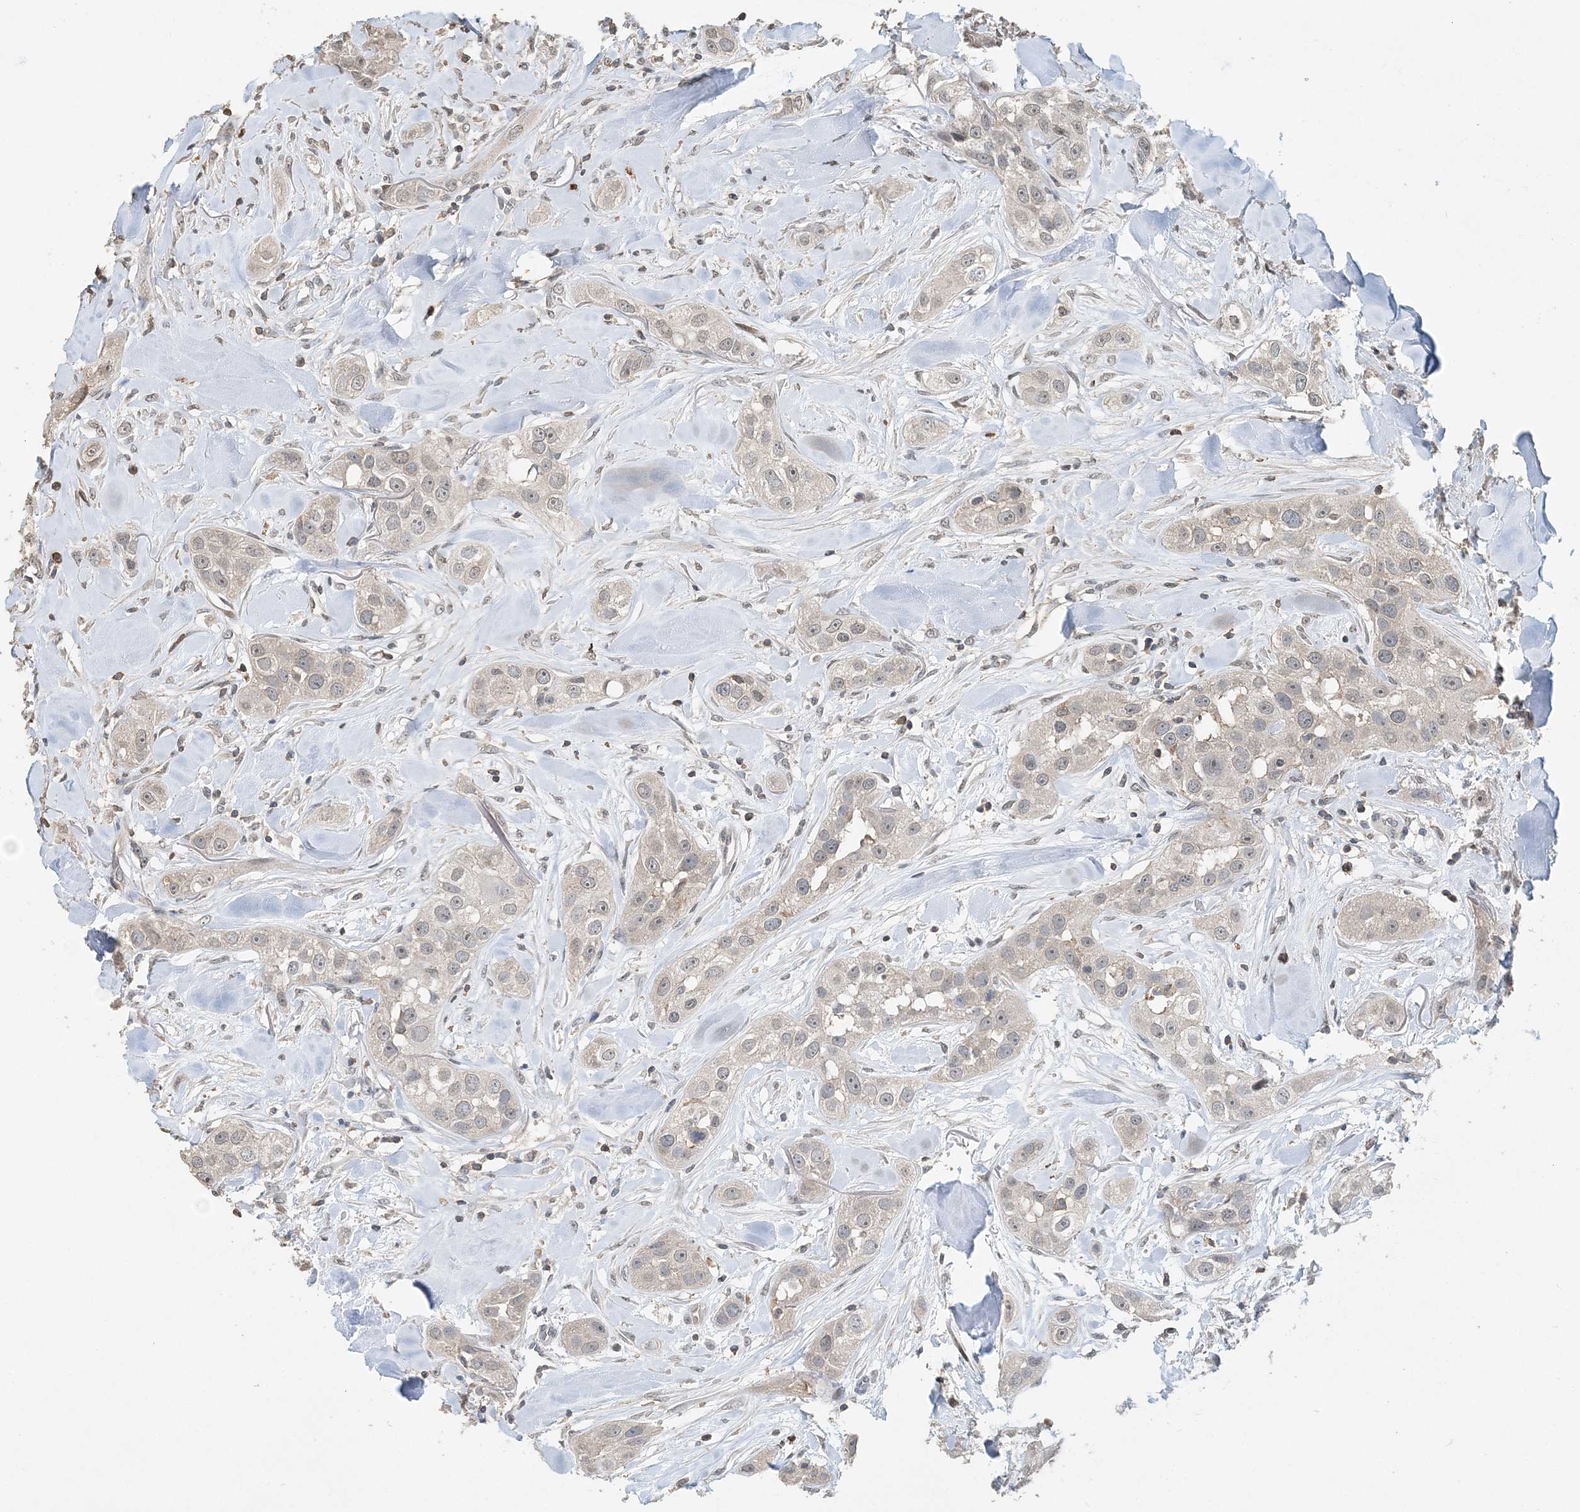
{"staining": {"intensity": "negative", "quantity": "none", "location": "none"}, "tissue": "head and neck cancer", "cell_type": "Tumor cells", "image_type": "cancer", "snomed": [{"axis": "morphology", "description": "Normal tissue, NOS"}, {"axis": "morphology", "description": "Squamous cell carcinoma, NOS"}, {"axis": "topography", "description": "Skeletal muscle"}, {"axis": "topography", "description": "Head-Neck"}], "caption": "Immunohistochemistry (IHC) photomicrograph of head and neck cancer (squamous cell carcinoma) stained for a protein (brown), which shows no staining in tumor cells.", "gene": "FAM110A", "patient": {"sex": "male", "age": 51}}